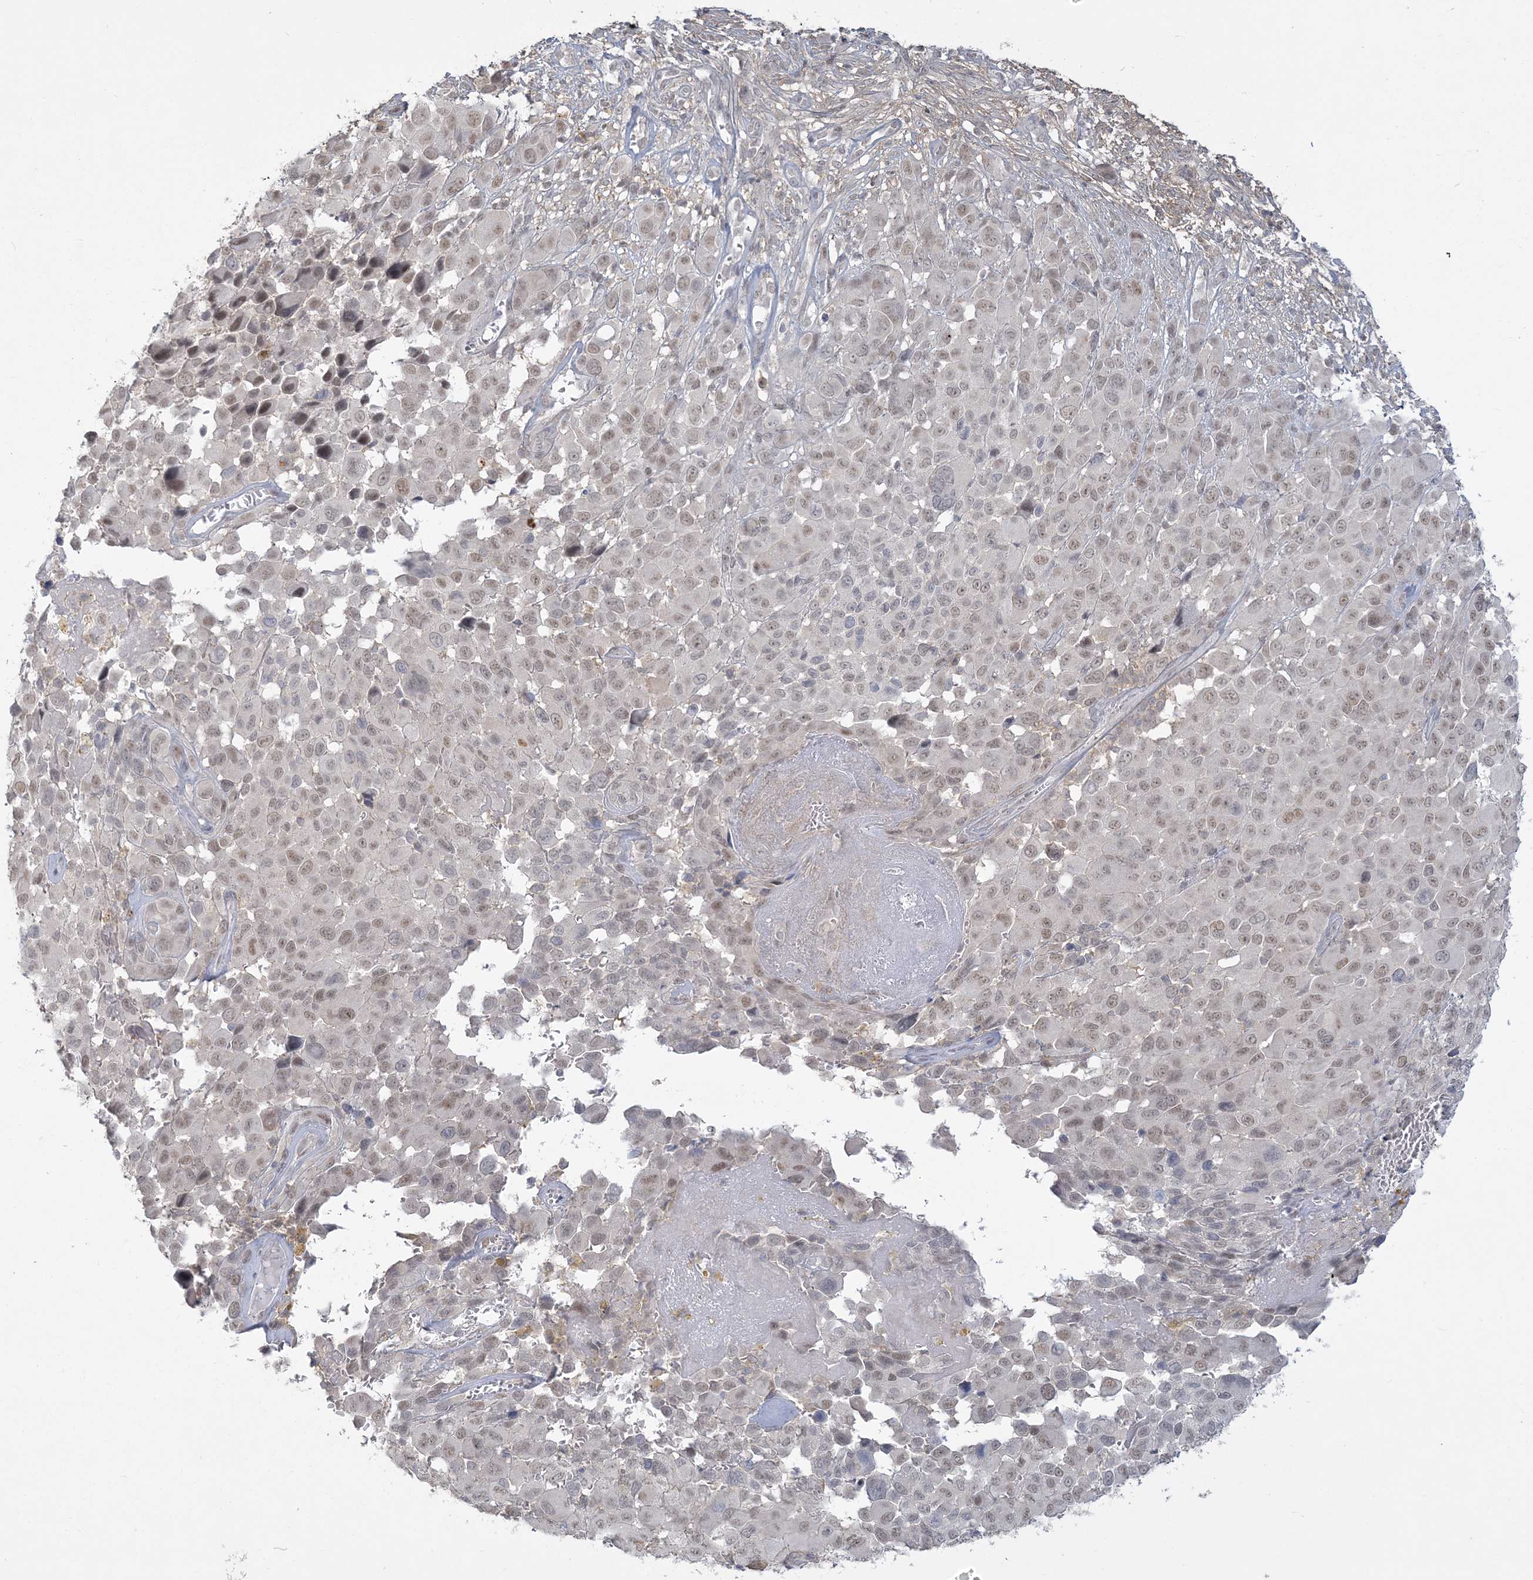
{"staining": {"intensity": "moderate", "quantity": ">75%", "location": "nuclear"}, "tissue": "melanoma", "cell_type": "Tumor cells", "image_type": "cancer", "snomed": [{"axis": "morphology", "description": "Malignant melanoma, NOS"}, {"axis": "topography", "description": "Skin of trunk"}], "caption": "A histopathology image showing moderate nuclear staining in about >75% of tumor cells in melanoma, as visualized by brown immunohistochemical staining.", "gene": "ANKS1A", "patient": {"sex": "male", "age": 71}}